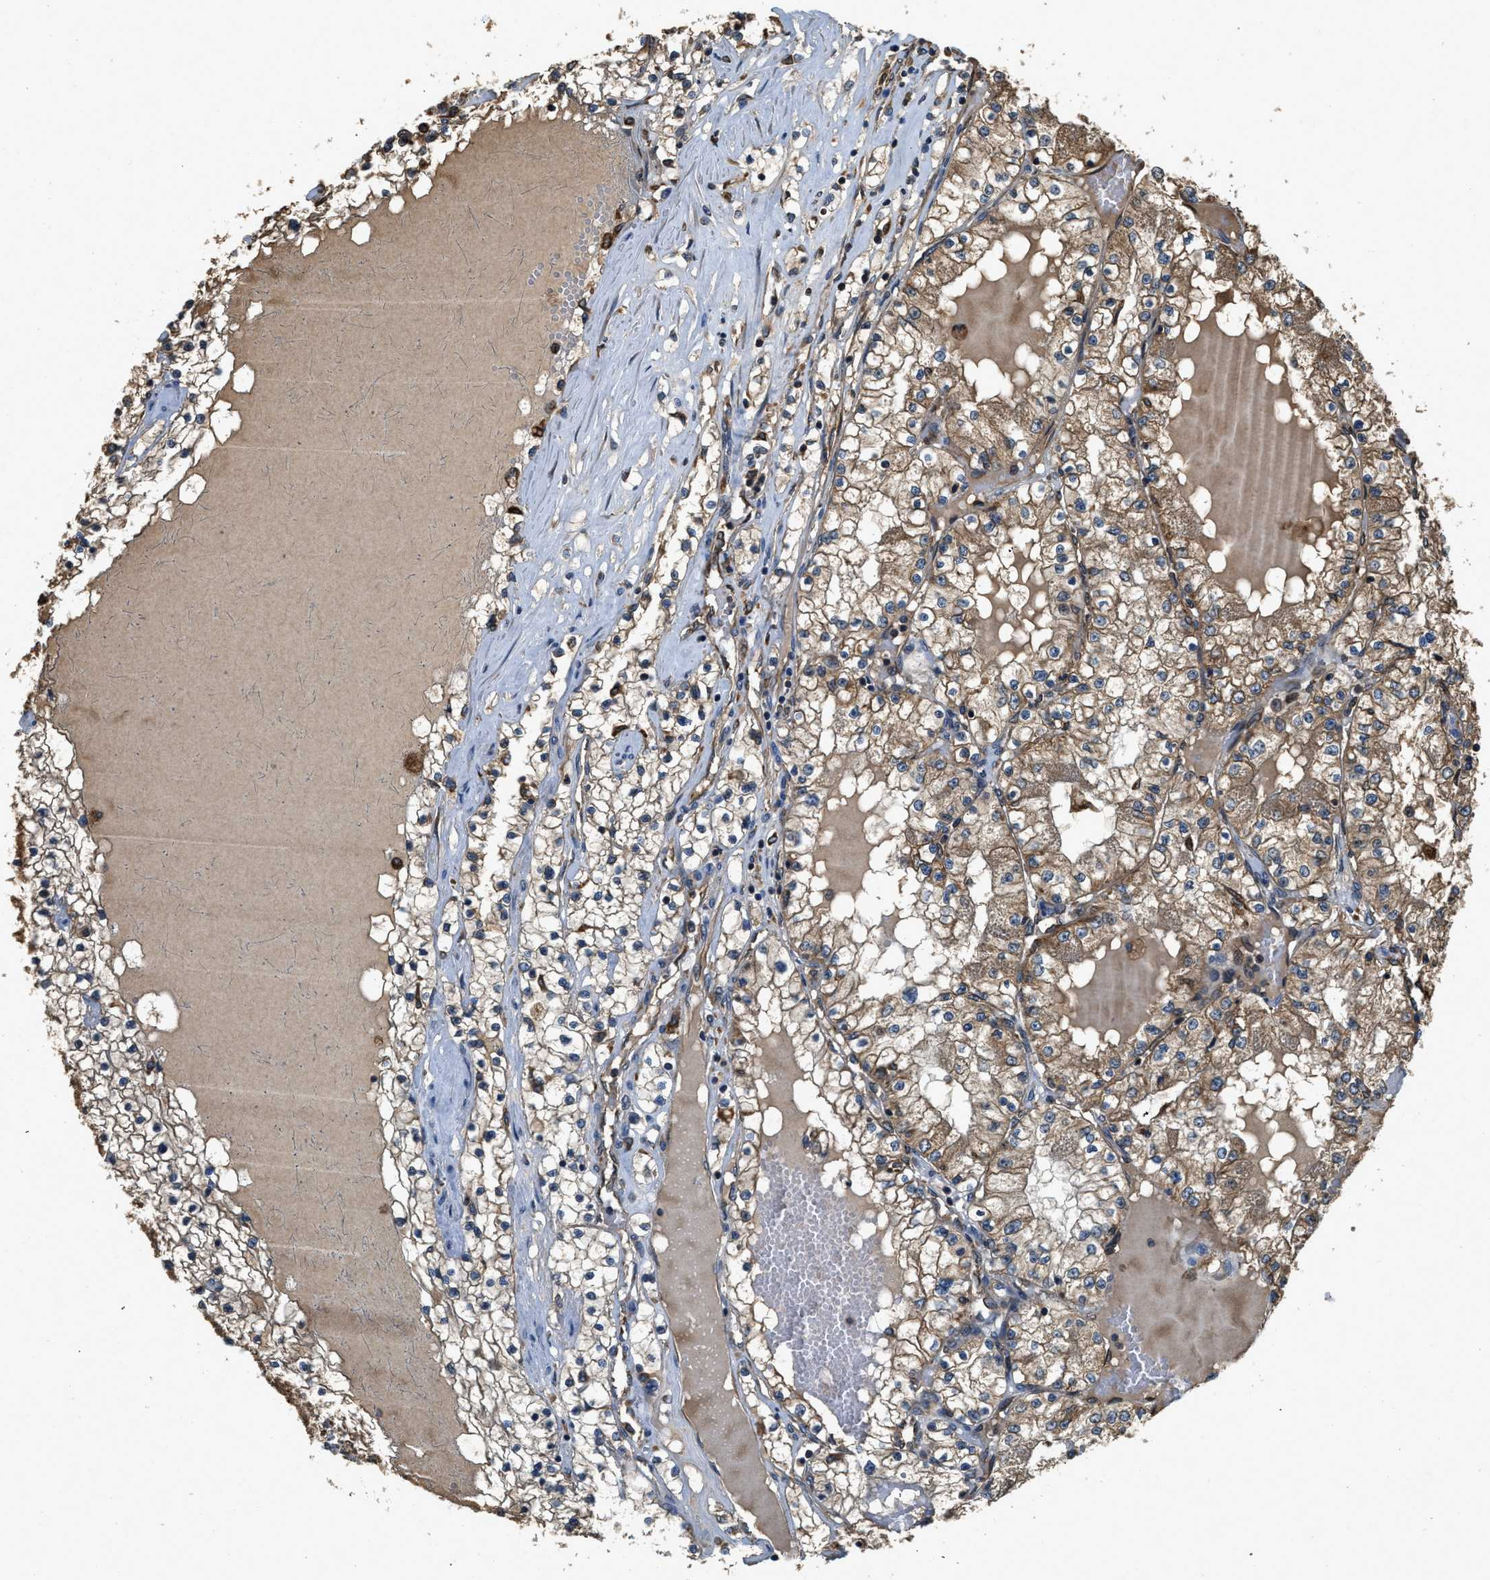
{"staining": {"intensity": "moderate", "quantity": ">75%", "location": "cytoplasmic/membranous"}, "tissue": "renal cancer", "cell_type": "Tumor cells", "image_type": "cancer", "snomed": [{"axis": "morphology", "description": "Adenocarcinoma, NOS"}, {"axis": "topography", "description": "Kidney"}], "caption": "Immunohistochemistry (DAB (3,3'-diaminobenzidine)) staining of human adenocarcinoma (renal) shows moderate cytoplasmic/membranous protein expression in about >75% of tumor cells.", "gene": "BCAP31", "patient": {"sex": "male", "age": 68}}